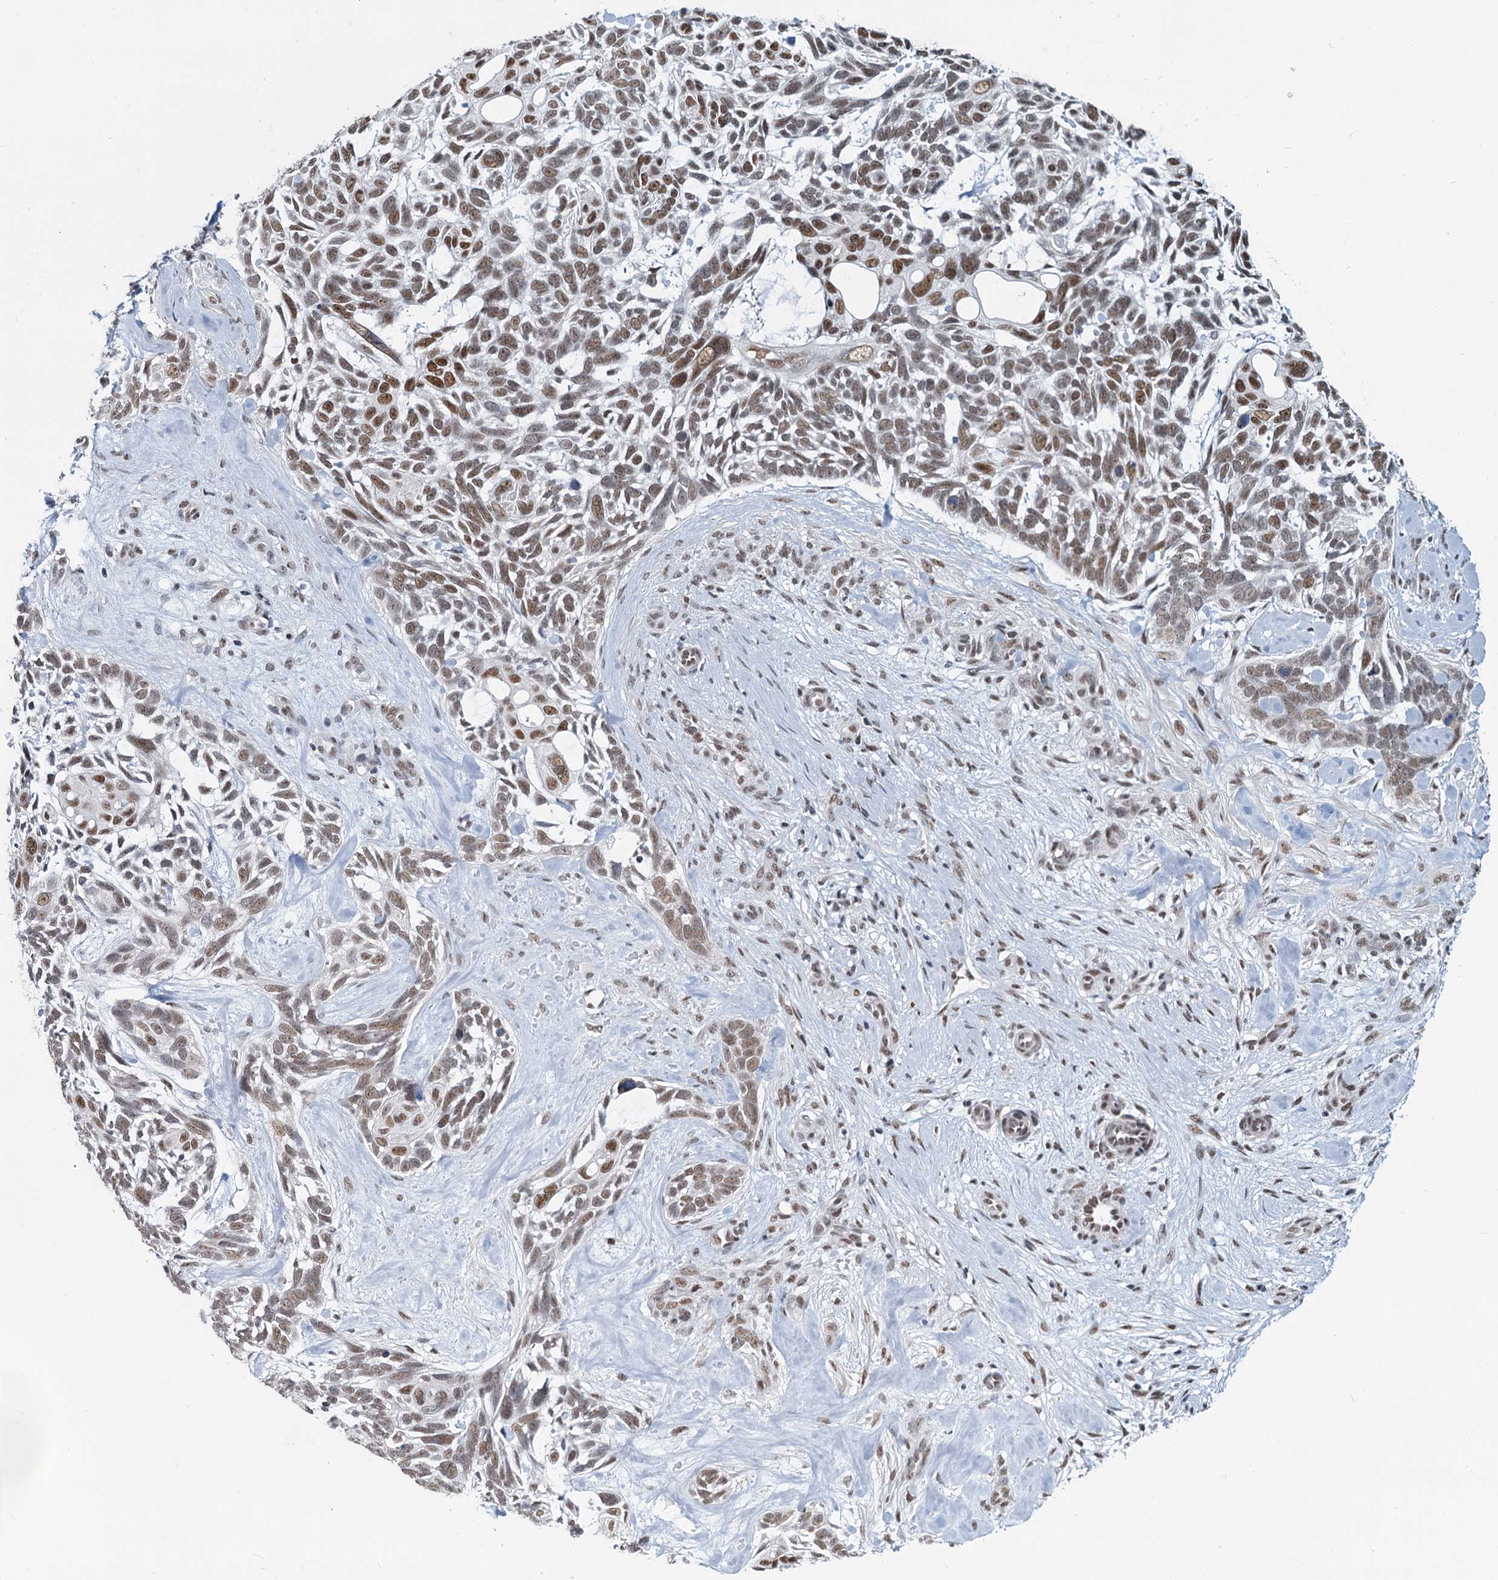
{"staining": {"intensity": "moderate", "quantity": "25%-75%", "location": "nuclear"}, "tissue": "skin cancer", "cell_type": "Tumor cells", "image_type": "cancer", "snomed": [{"axis": "morphology", "description": "Basal cell carcinoma"}, {"axis": "topography", "description": "Skin"}], "caption": "Brown immunohistochemical staining in human basal cell carcinoma (skin) demonstrates moderate nuclear staining in about 25%-75% of tumor cells.", "gene": "METTL14", "patient": {"sex": "male", "age": 88}}